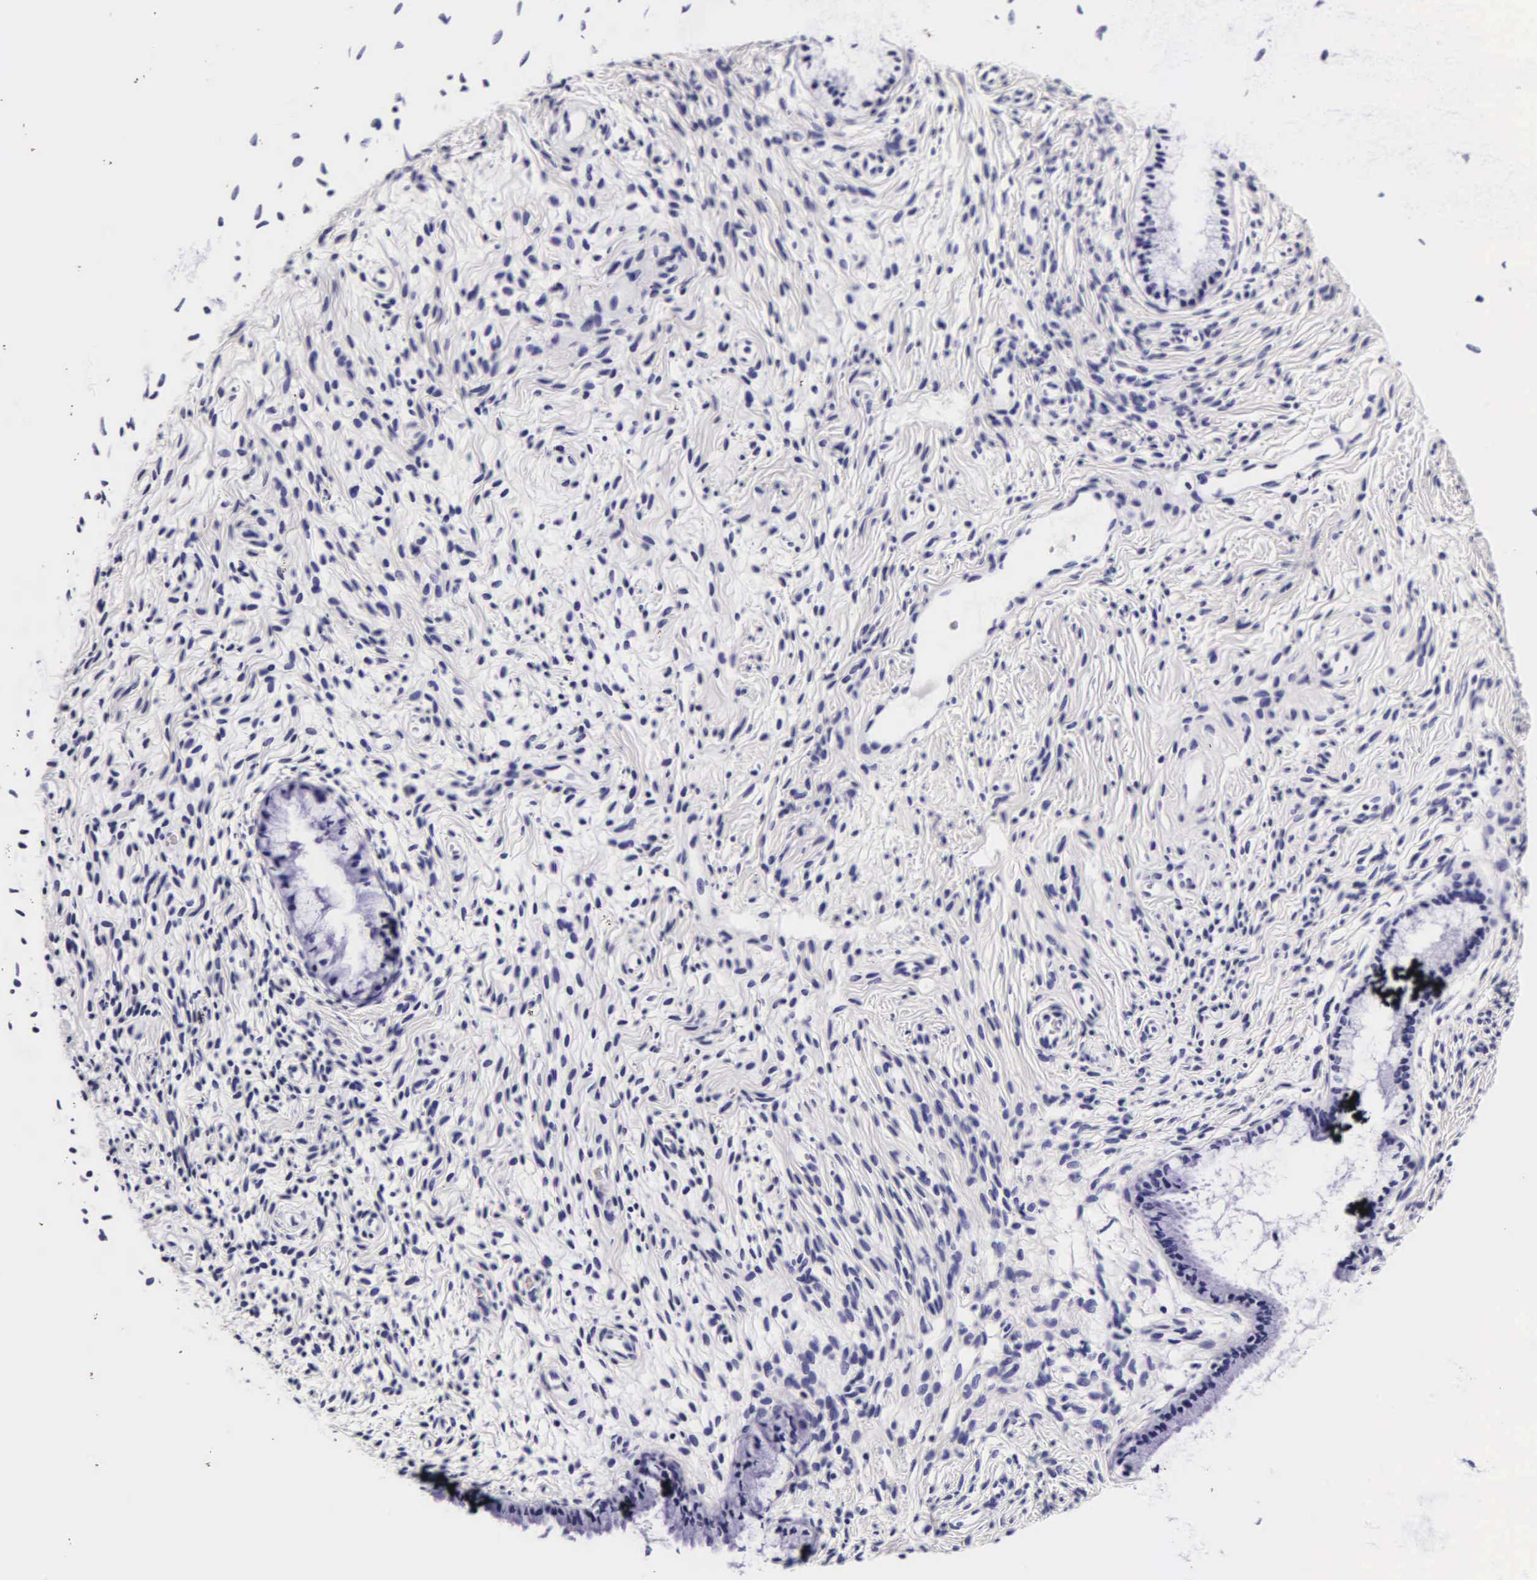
{"staining": {"intensity": "negative", "quantity": "none", "location": "none"}, "tissue": "cervix", "cell_type": "Glandular cells", "image_type": "normal", "snomed": [{"axis": "morphology", "description": "Normal tissue, NOS"}, {"axis": "topography", "description": "Cervix"}], "caption": "This is an IHC photomicrograph of unremarkable cervix. There is no expression in glandular cells.", "gene": "DGCR2", "patient": {"sex": "female", "age": 70}}